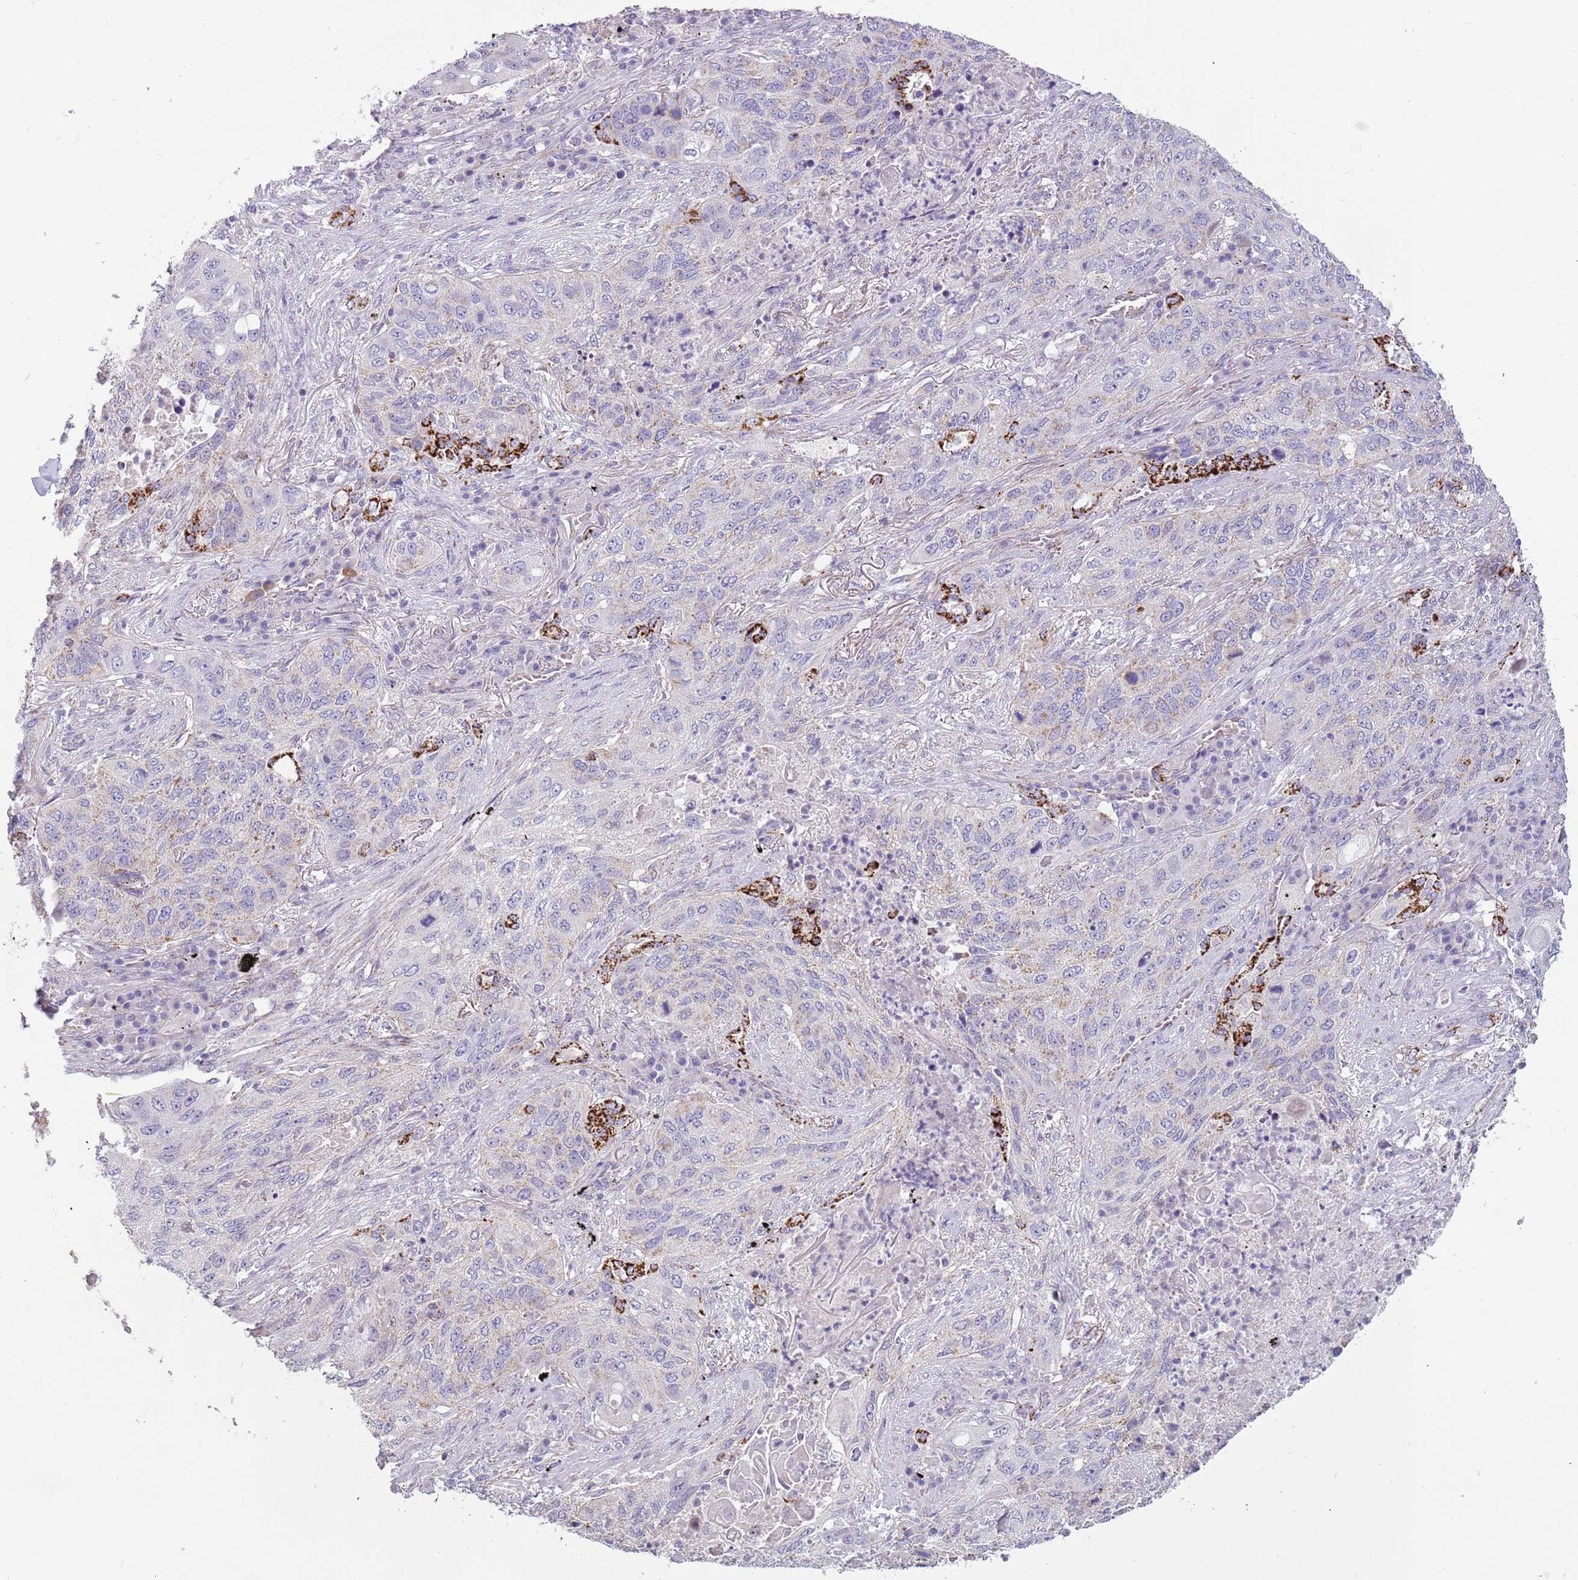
{"staining": {"intensity": "strong", "quantity": "<25%", "location": "cytoplasmic/membranous"}, "tissue": "lung cancer", "cell_type": "Tumor cells", "image_type": "cancer", "snomed": [{"axis": "morphology", "description": "Squamous cell carcinoma, NOS"}, {"axis": "topography", "description": "Lung"}], "caption": "Lung squamous cell carcinoma stained with a protein marker displays strong staining in tumor cells.", "gene": "RNF222", "patient": {"sex": "female", "age": 63}}